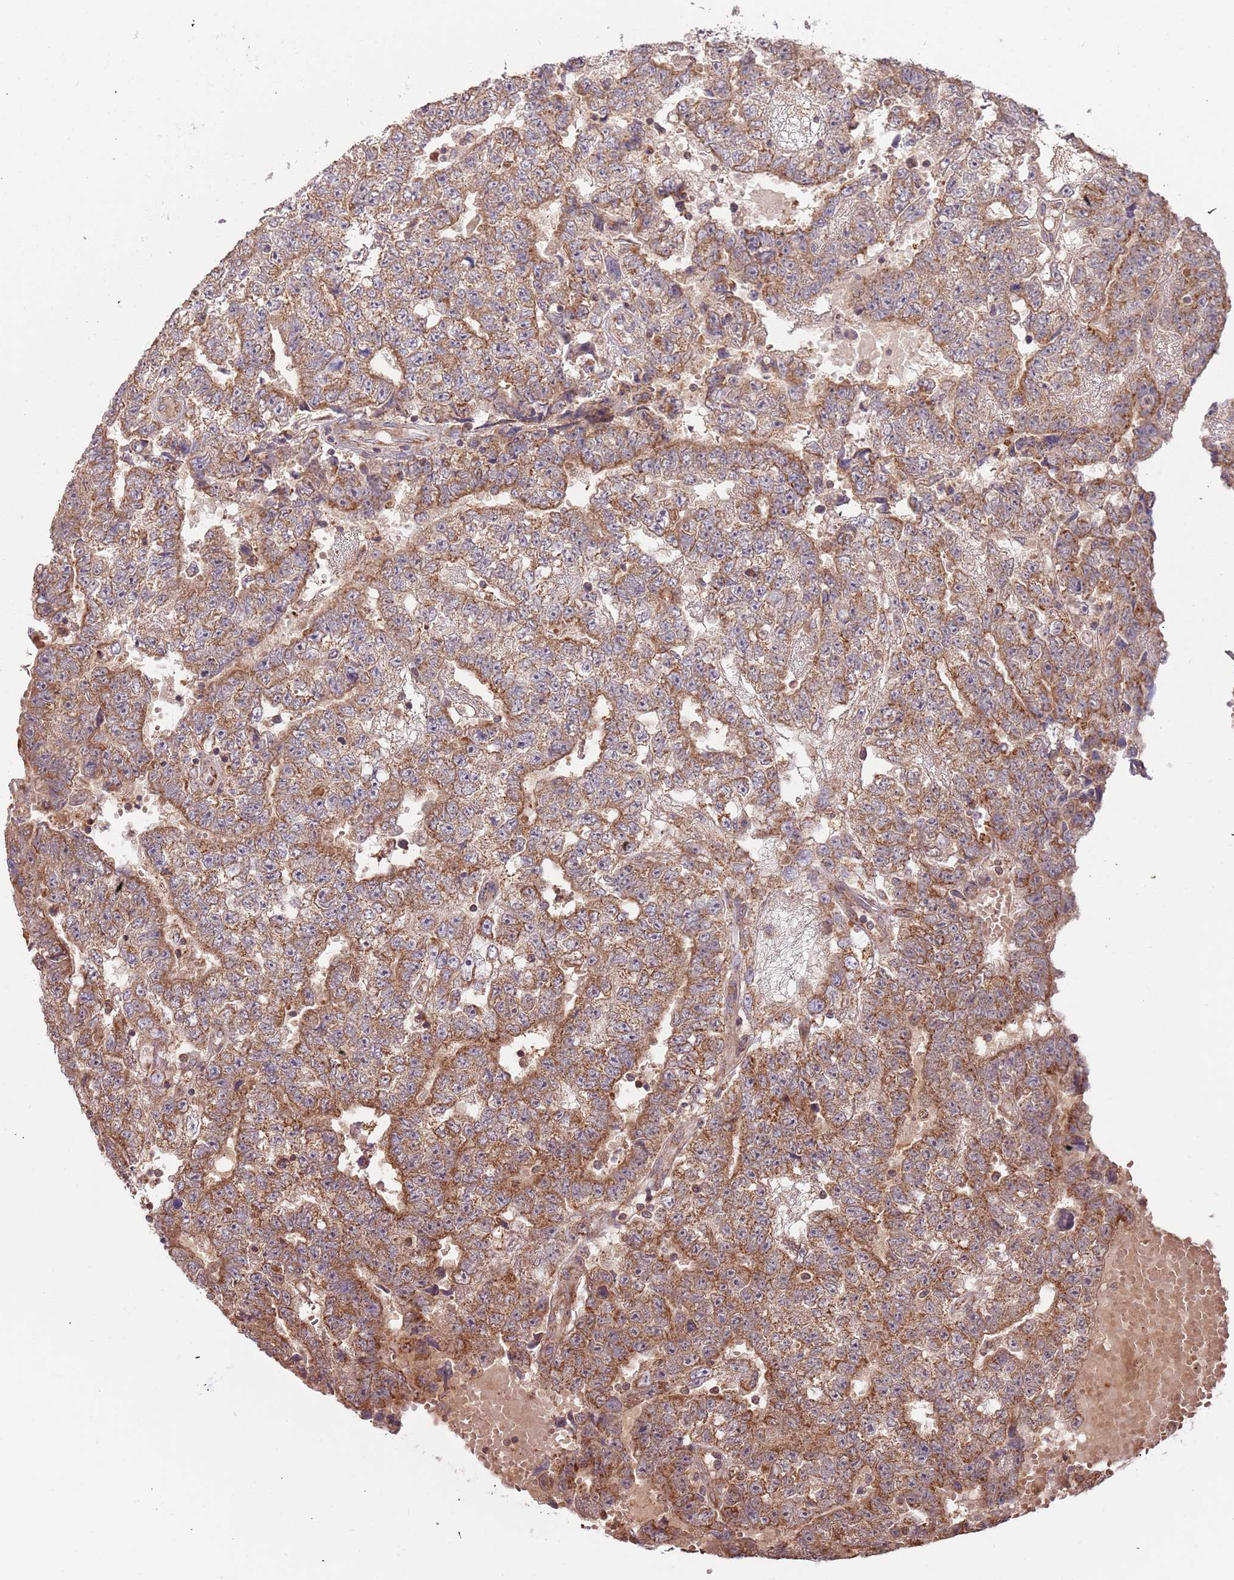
{"staining": {"intensity": "moderate", "quantity": ">75%", "location": "cytoplasmic/membranous"}, "tissue": "testis cancer", "cell_type": "Tumor cells", "image_type": "cancer", "snomed": [{"axis": "morphology", "description": "Carcinoma, Embryonal, NOS"}, {"axis": "topography", "description": "Testis"}], "caption": "This image reveals immunohistochemistry (IHC) staining of testis cancer (embryonal carcinoma), with medium moderate cytoplasmic/membranous expression in about >75% of tumor cells.", "gene": "IL17RD", "patient": {"sex": "male", "age": 25}}